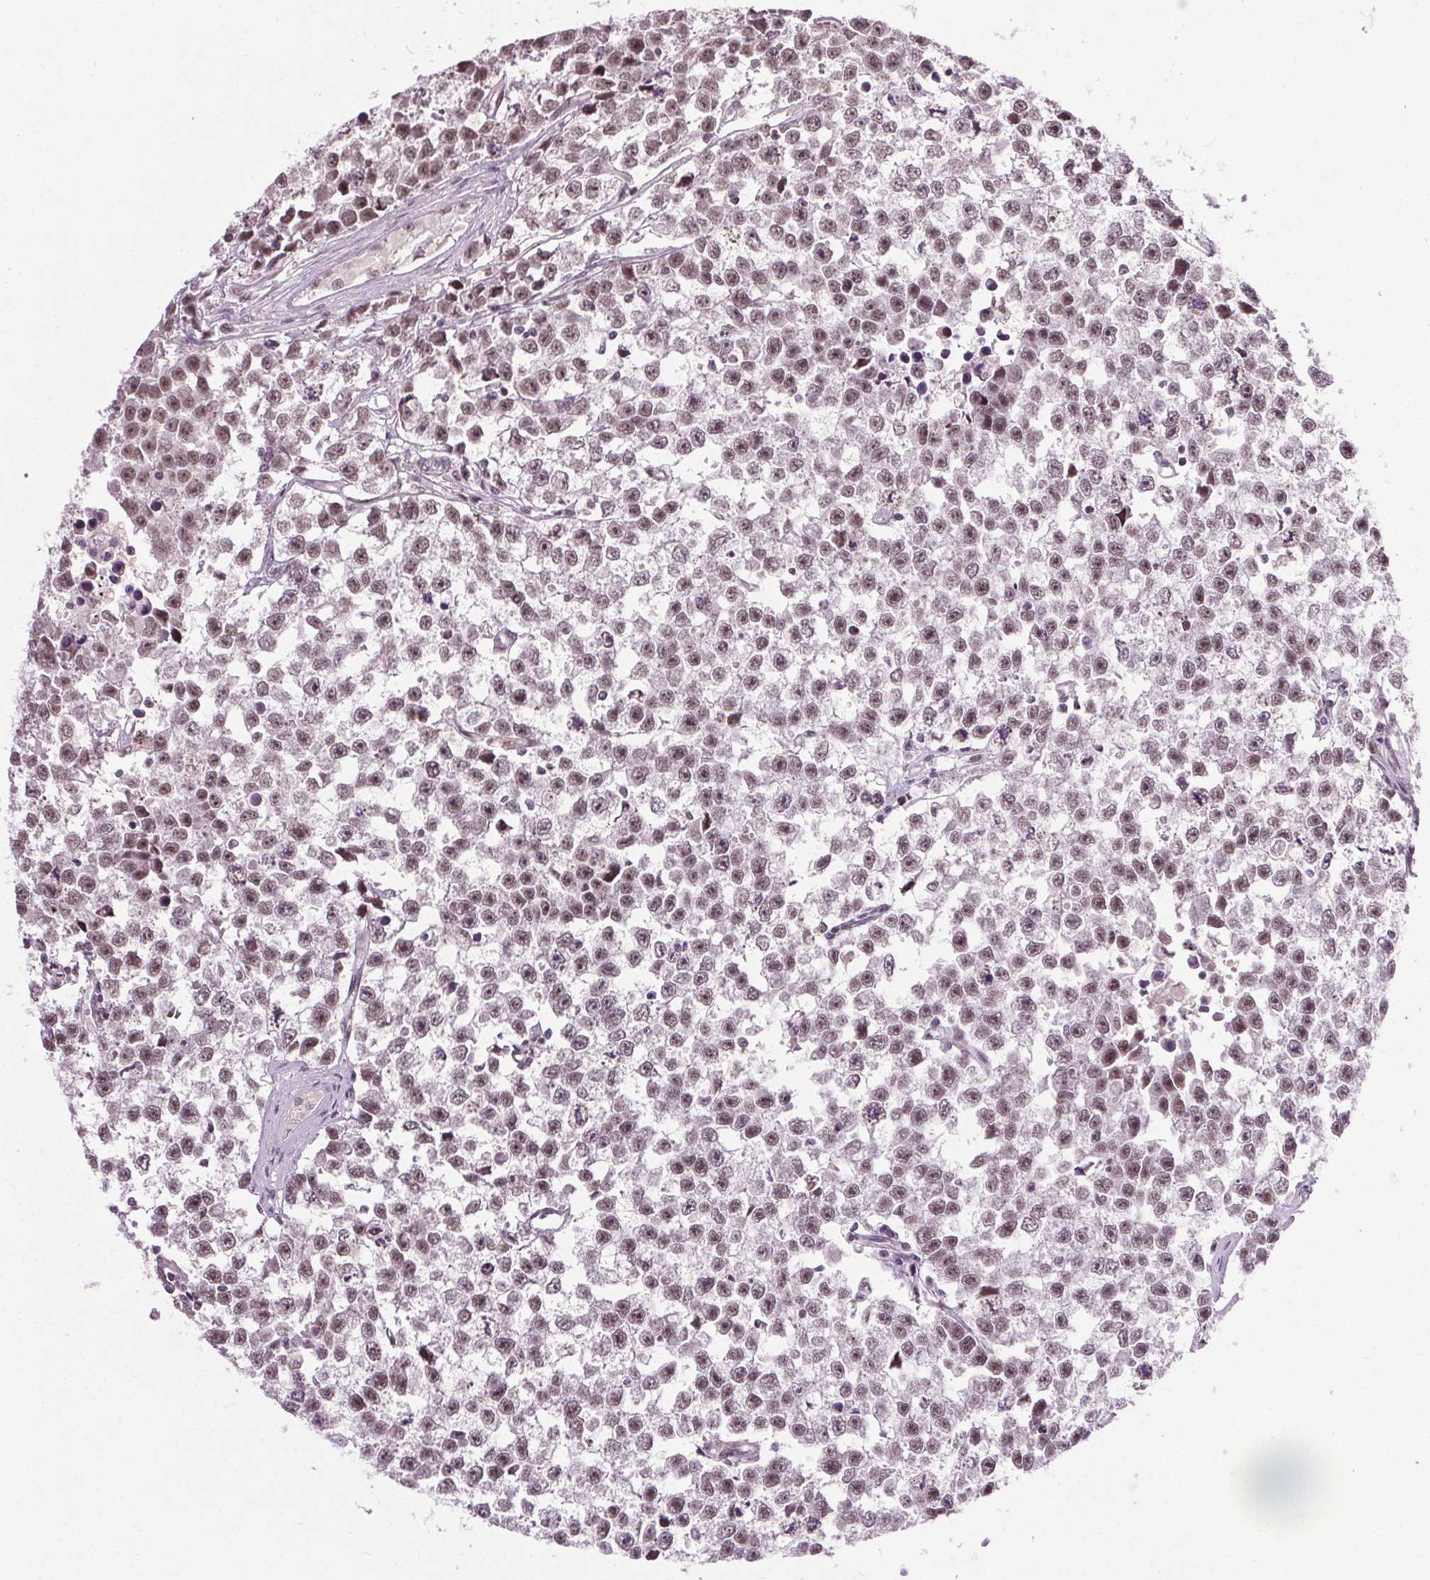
{"staining": {"intensity": "moderate", "quantity": ">75%", "location": "nuclear"}, "tissue": "testis cancer", "cell_type": "Tumor cells", "image_type": "cancer", "snomed": [{"axis": "morphology", "description": "Seminoma, NOS"}, {"axis": "topography", "description": "Testis"}], "caption": "This is a micrograph of immunohistochemistry (IHC) staining of testis seminoma, which shows moderate staining in the nuclear of tumor cells.", "gene": "MED6", "patient": {"sex": "male", "age": 26}}